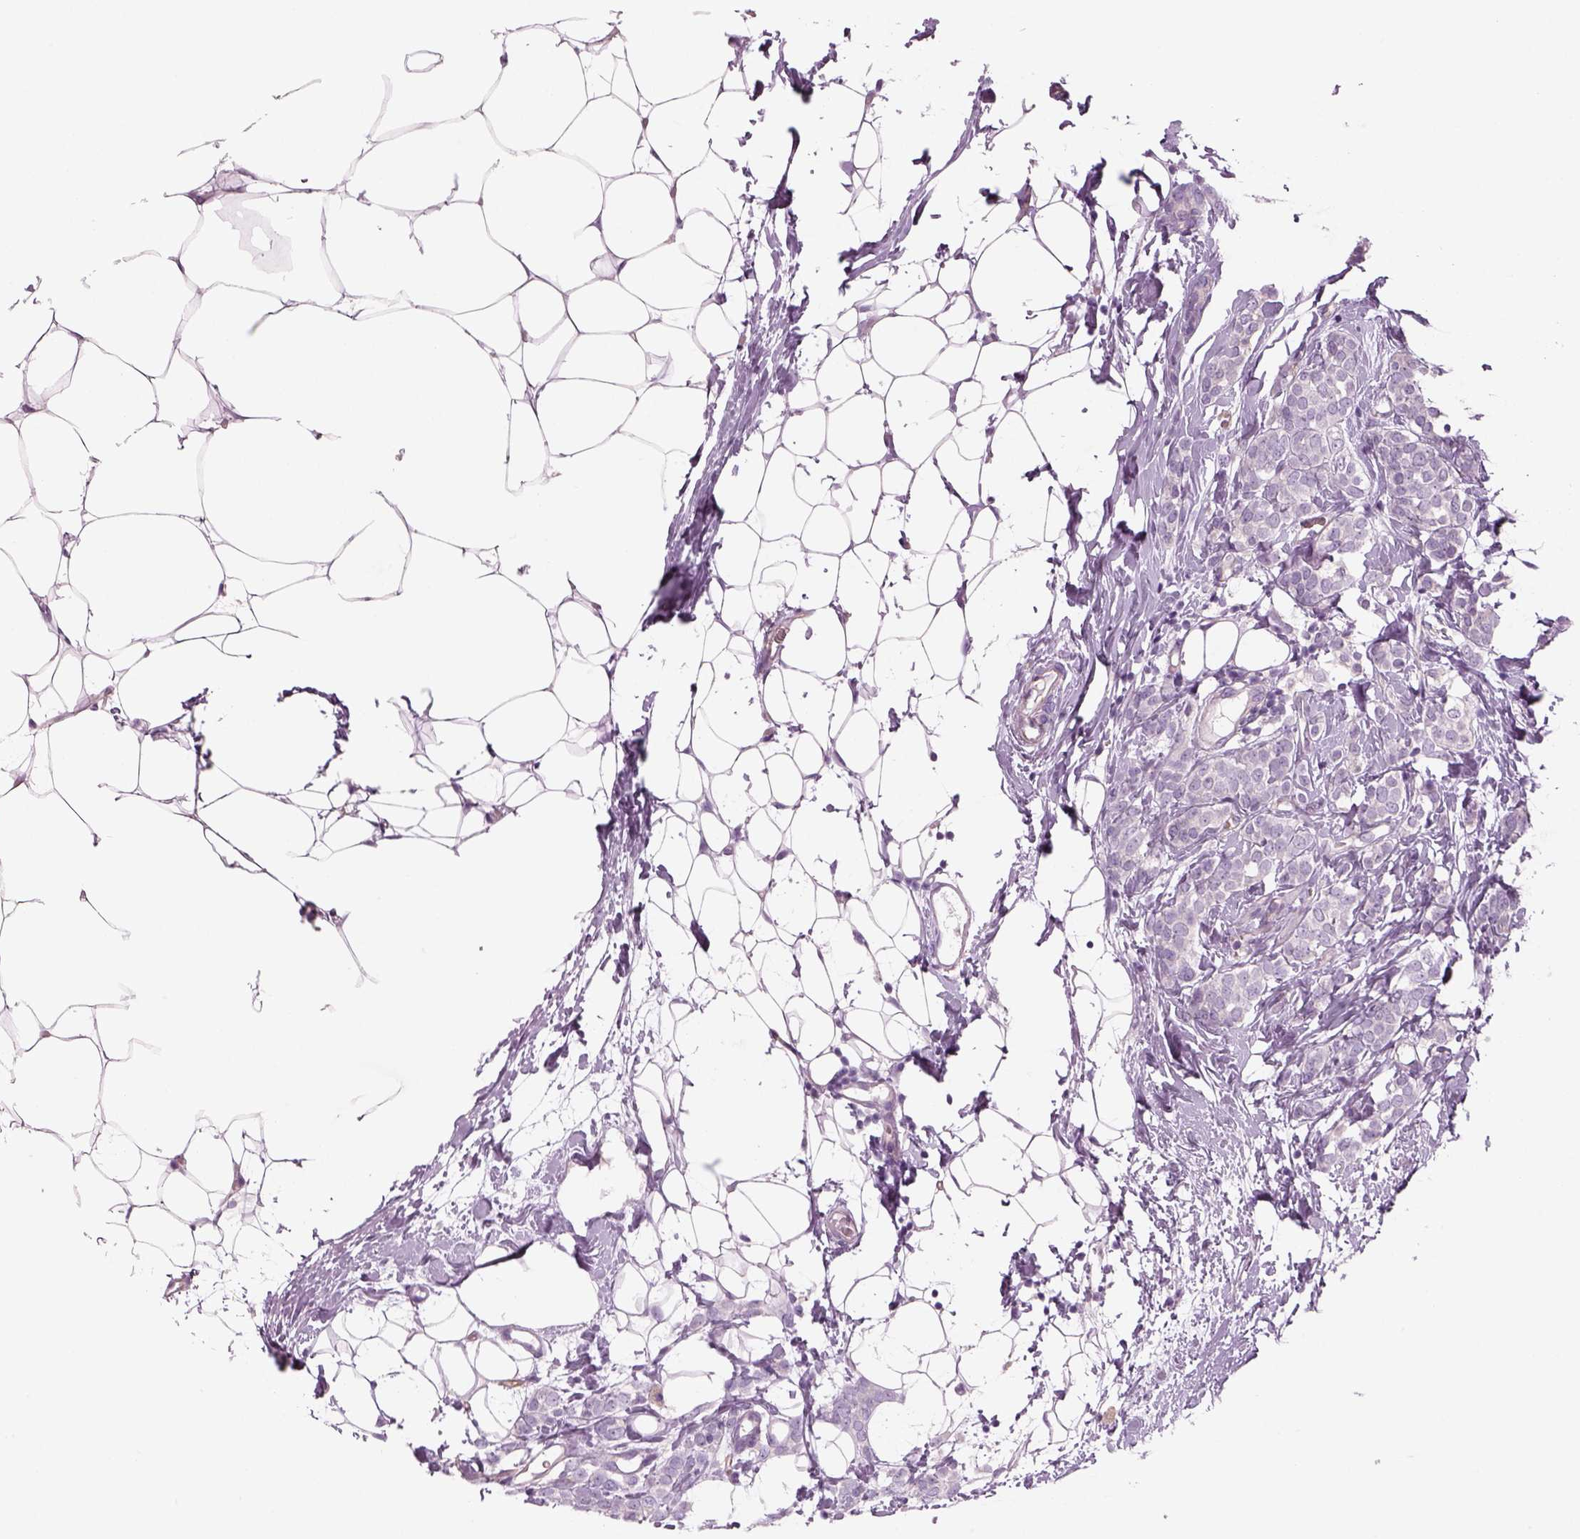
{"staining": {"intensity": "negative", "quantity": "none", "location": "none"}, "tissue": "breast cancer", "cell_type": "Tumor cells", "image_type": "cancer", "snomed": [{"axis": "morphology", "description": "Lobular carcinoma"}, {"axis": "topography", "description": "Breast"}], "caption": "Image shows no protein expression in tumor cells of lobular carcinoma (breast) tissue. (Stains: DAB IHC with hematoxylin counter stain, Microscopy: brightfield microscopy at high magnification).", "gene": "SLC1A7", "patient": {"sex": "female", "age": 49}}